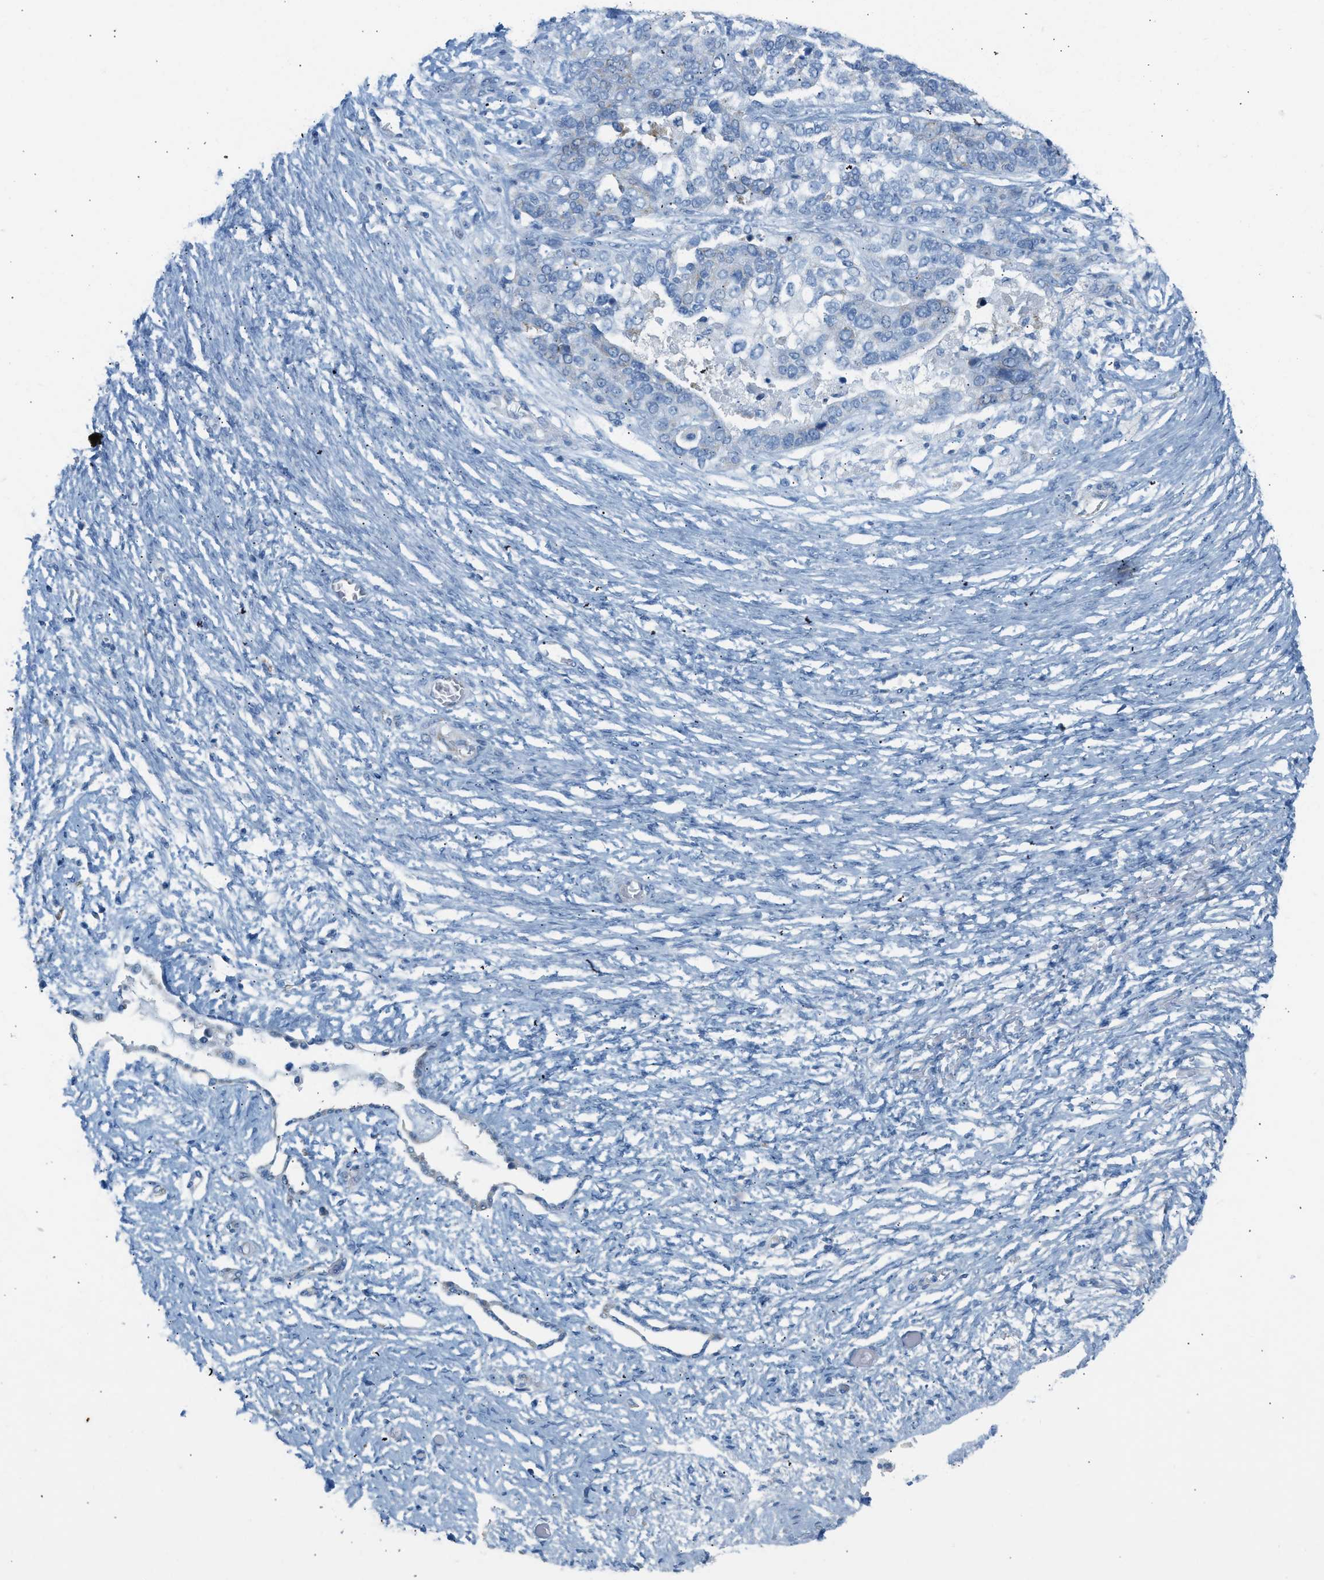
{"staining": {"intensity": "negative", "quantity": "none", "location": "none"}, "tissue": "ovarian cancer", "cell_type": "Tumor cells", "image_type": "cancer", "snomed": [{"axis": "morphology", "description": "Cystadenocarcinoma, serous, NOS"}, {"axis": "topography", "description": "Ovary"}], "caption": "High magnification brightfield microscopy of ovarian cancer (serous cystadenocarcinoma) stained with DAB (brown) and counterstained with hematoxylin (blue): tumor cells show no significant staining. The staining was performed using DAB (3,3'-diaminobenzidine) to visualize the protein expression in brown, while the nuclei were stained in blue with hematoxylin (Magnification: 20x).", "gene": "NDUFS8", "patient": {"sex": "female", "age": 44}}